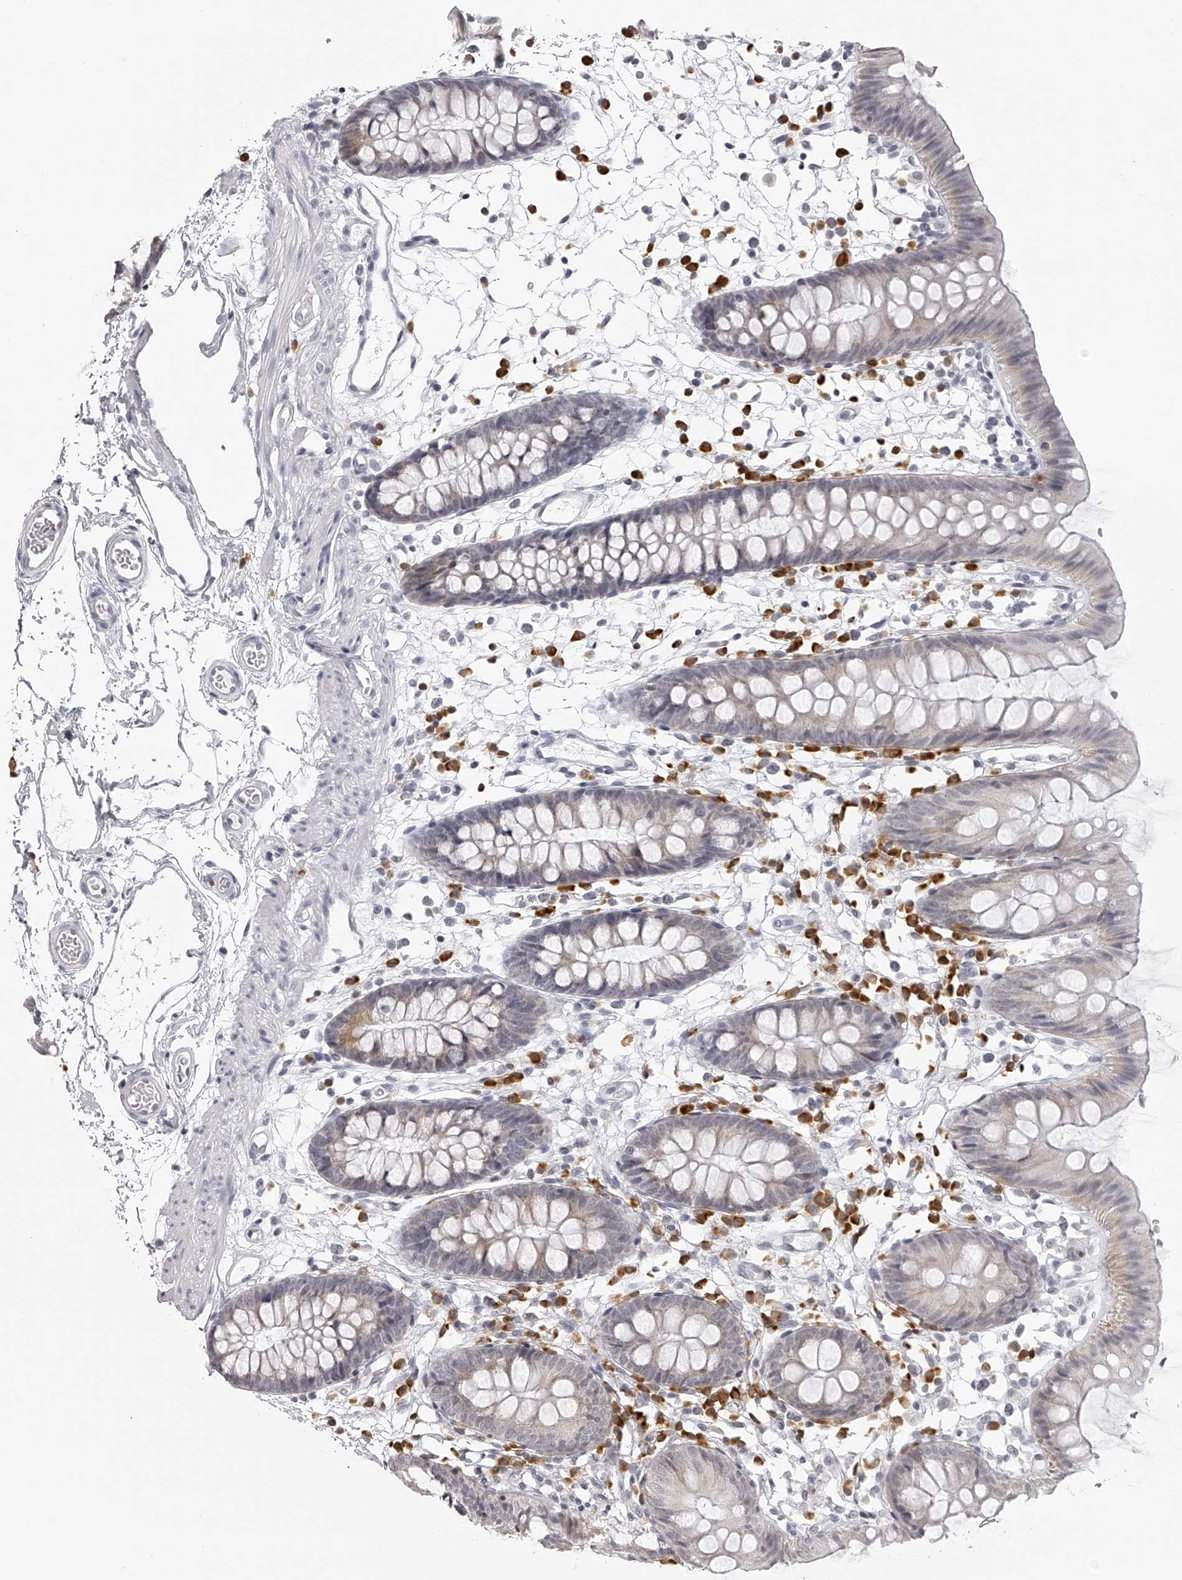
{"staining": {"intensity": "negative", "quantity": "none", "location": "none"}, "tissue": "colon", "cell_type": "Endothelial cells", "image_type": "normal", "snomed": [{"axis": "morphology", "description": "Normal tissue, NOS"}, {"axis": "topography", "description": "Colon"}], "caption": "The immunohistochemistry (IHC) image has no significant staining in endothelial cells of colon. (IHC, brightfield microscopy, high magnification).", "gene": "SEC11C", "patient": {"sex": "male", "age": 56}}